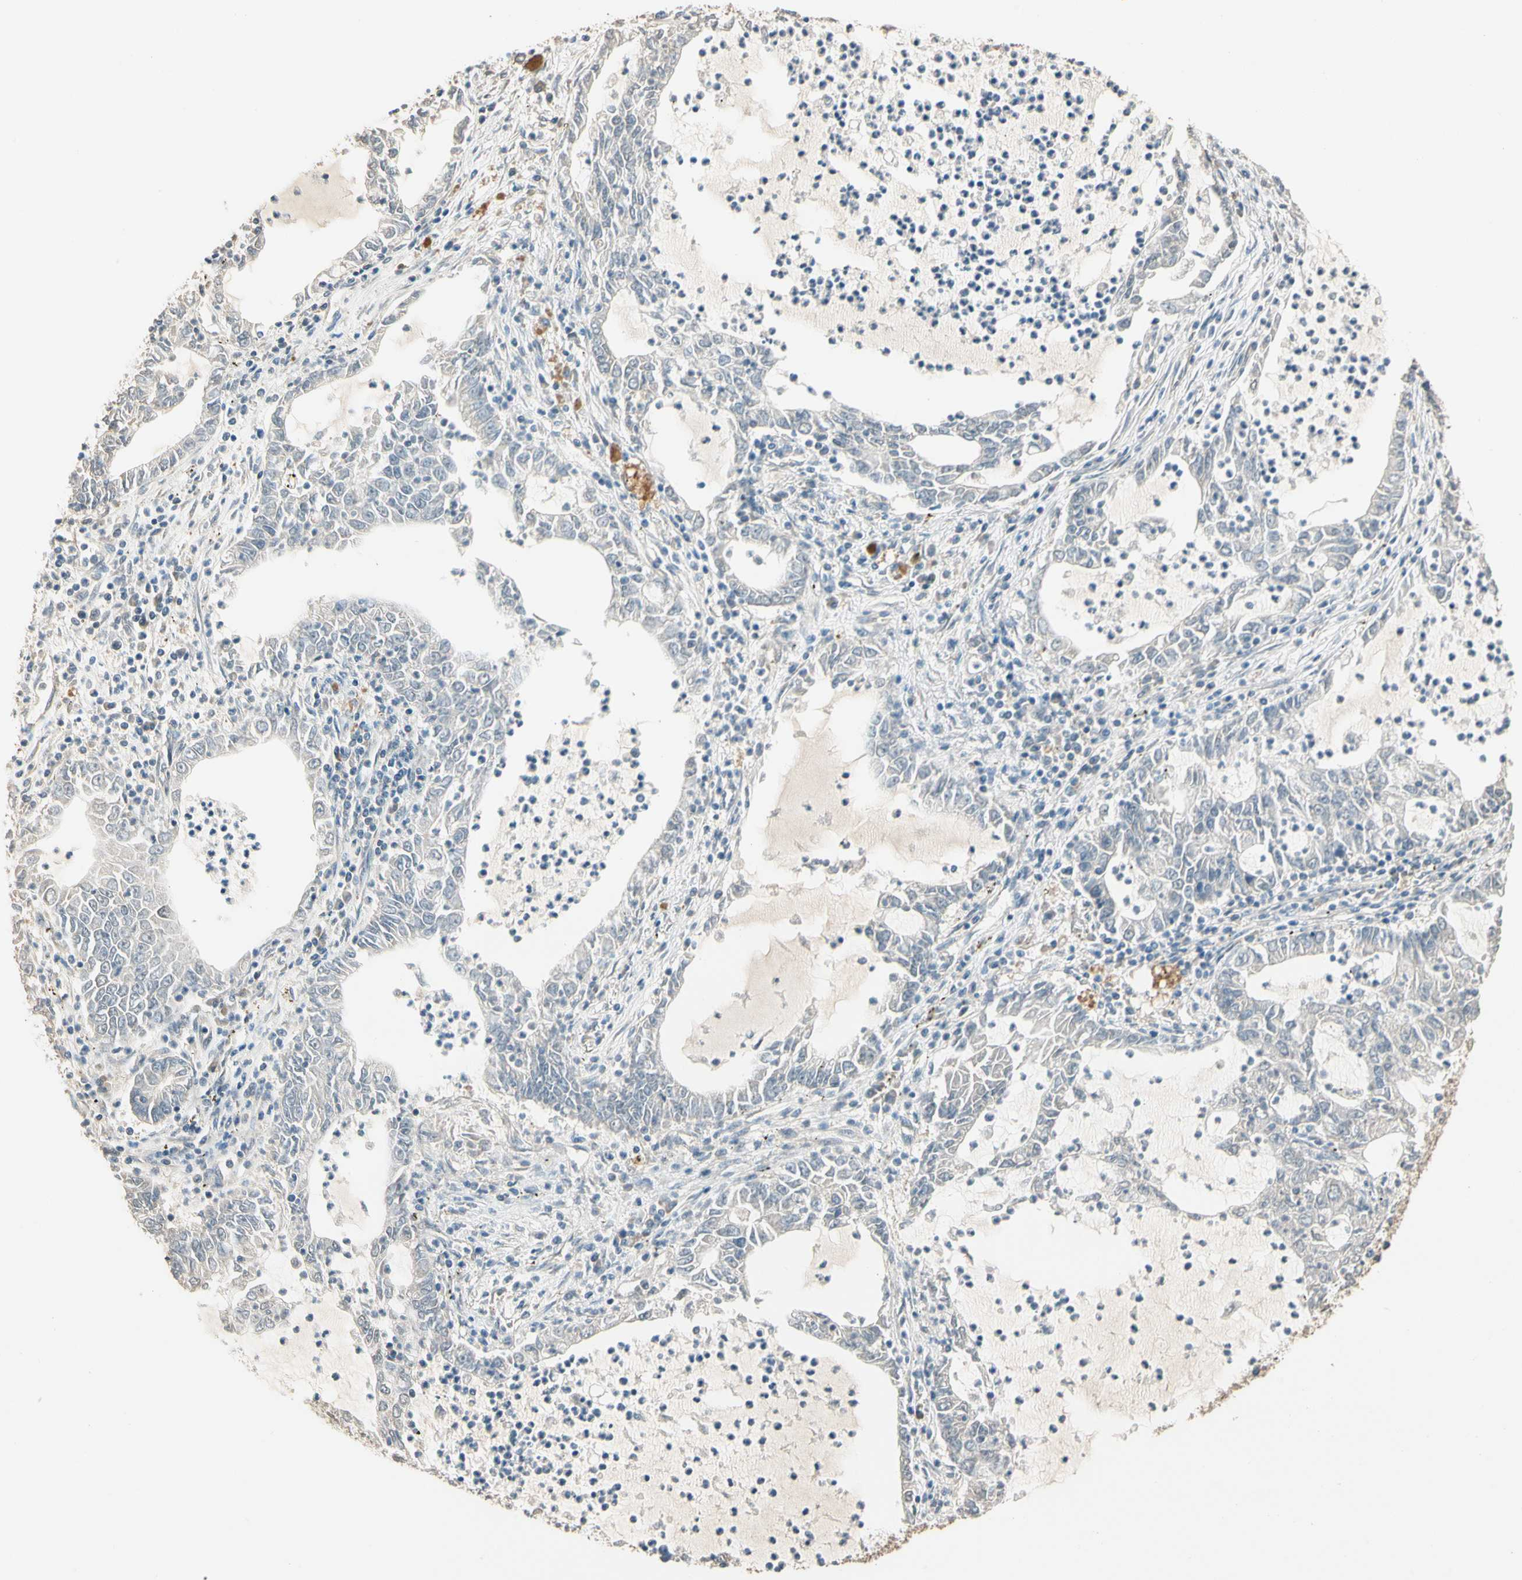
{"staining": {"intensity": "weak", "quantity": "<25%", "location": "cytoplasmic/membranous"}, "tissue": "lung cancer", "cell_type": "Tumor cells", "image_type": "cancer", "snomed": [{"axis": "morphology", "description": "Adenocarcinoma, NOS"}, {"axis": "topography", "description": "Lung"}], "caption": "Tumor cells are negative for protein expression in human lung adenocarcinoma.", "gene": "CDH6", "patient": {"sex": "female", "age": 51}}